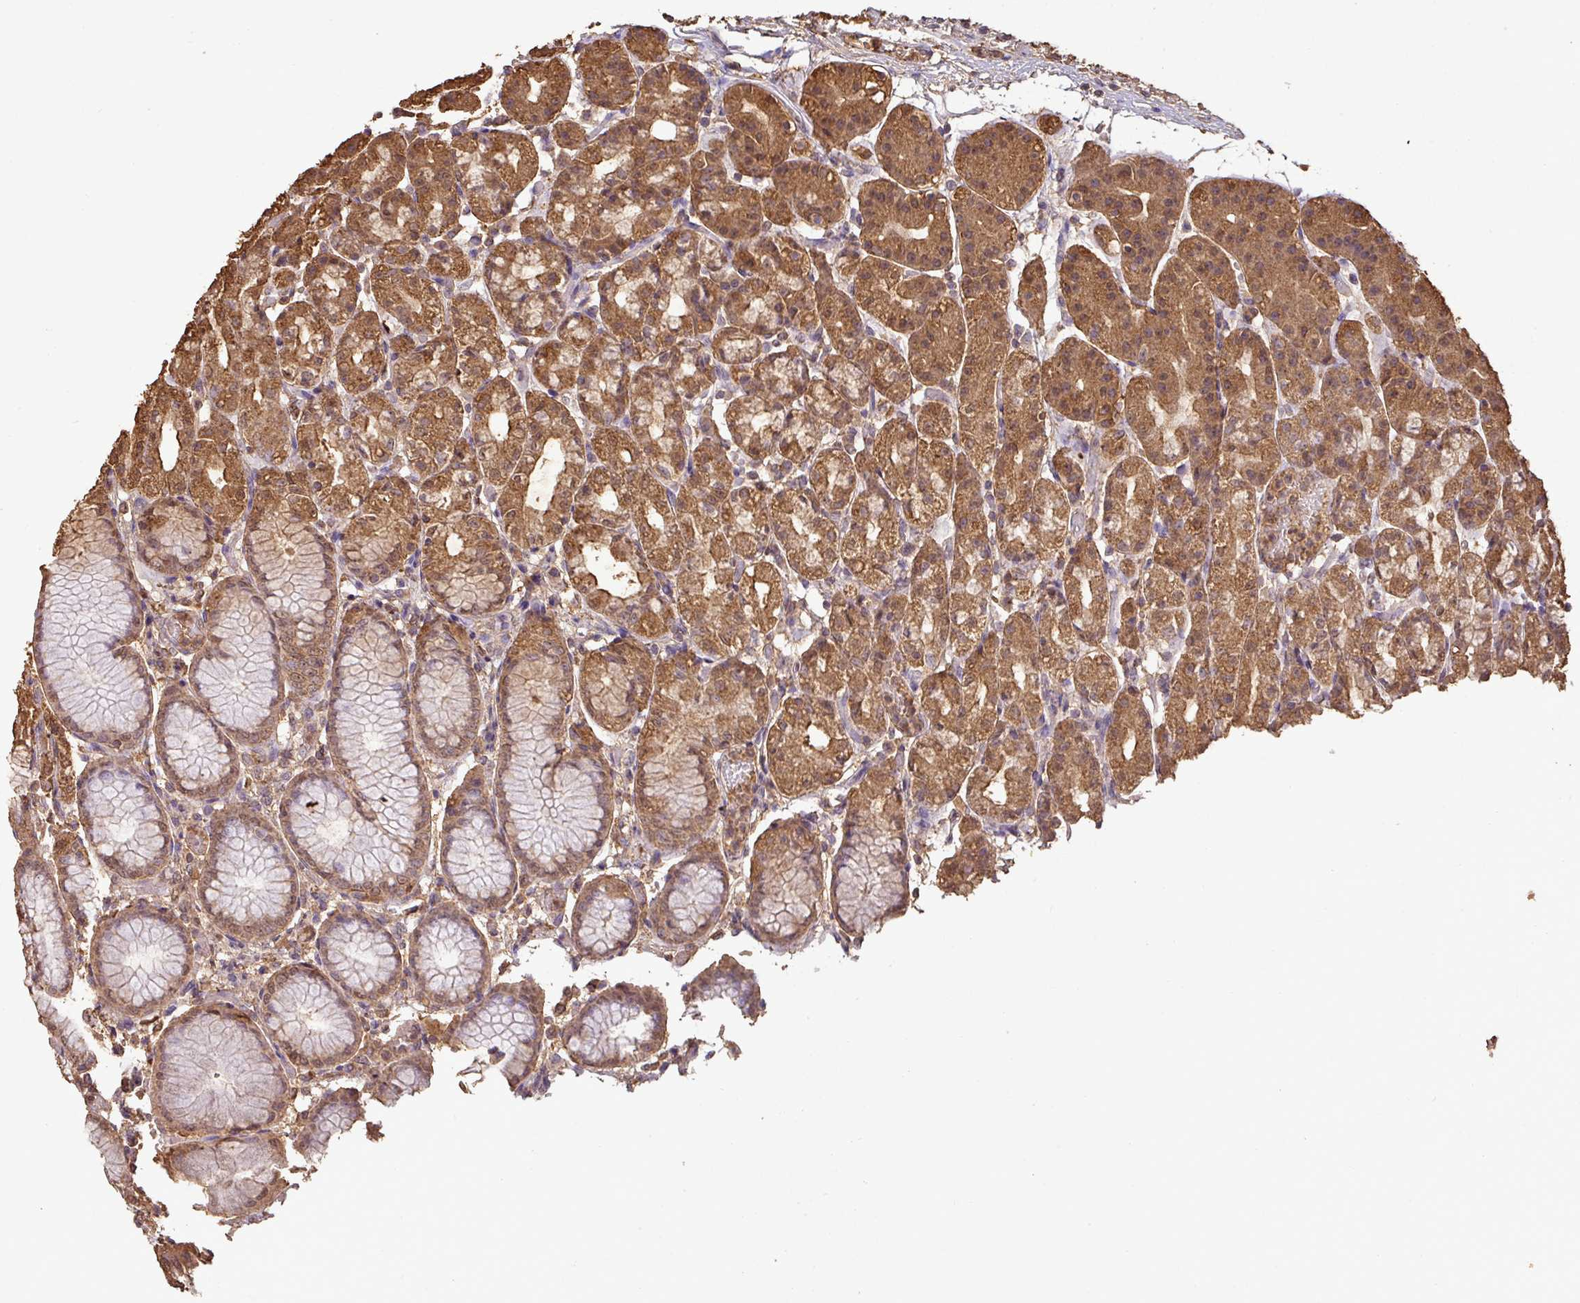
{"staining": {"intensity": "strong", "quantity": ">75%", "location": "cytoplasmic/membranous"}, "tissue": "stomach", "cell_type": "Glandular cells", "image_type": "normal", "snomed": [{"axis": "morphology", "description": "Normal tissue, NOS"}, {"axis": "topography", "description": "Stomach"}], "caption": "DAB immunohistochemical staining of benign stomach shows strong cytoplasmic/membranous protein expression in about >75% of glandular cells.", "gene": "ATAT1", "patient": {"sex": "female", "age": 57}}